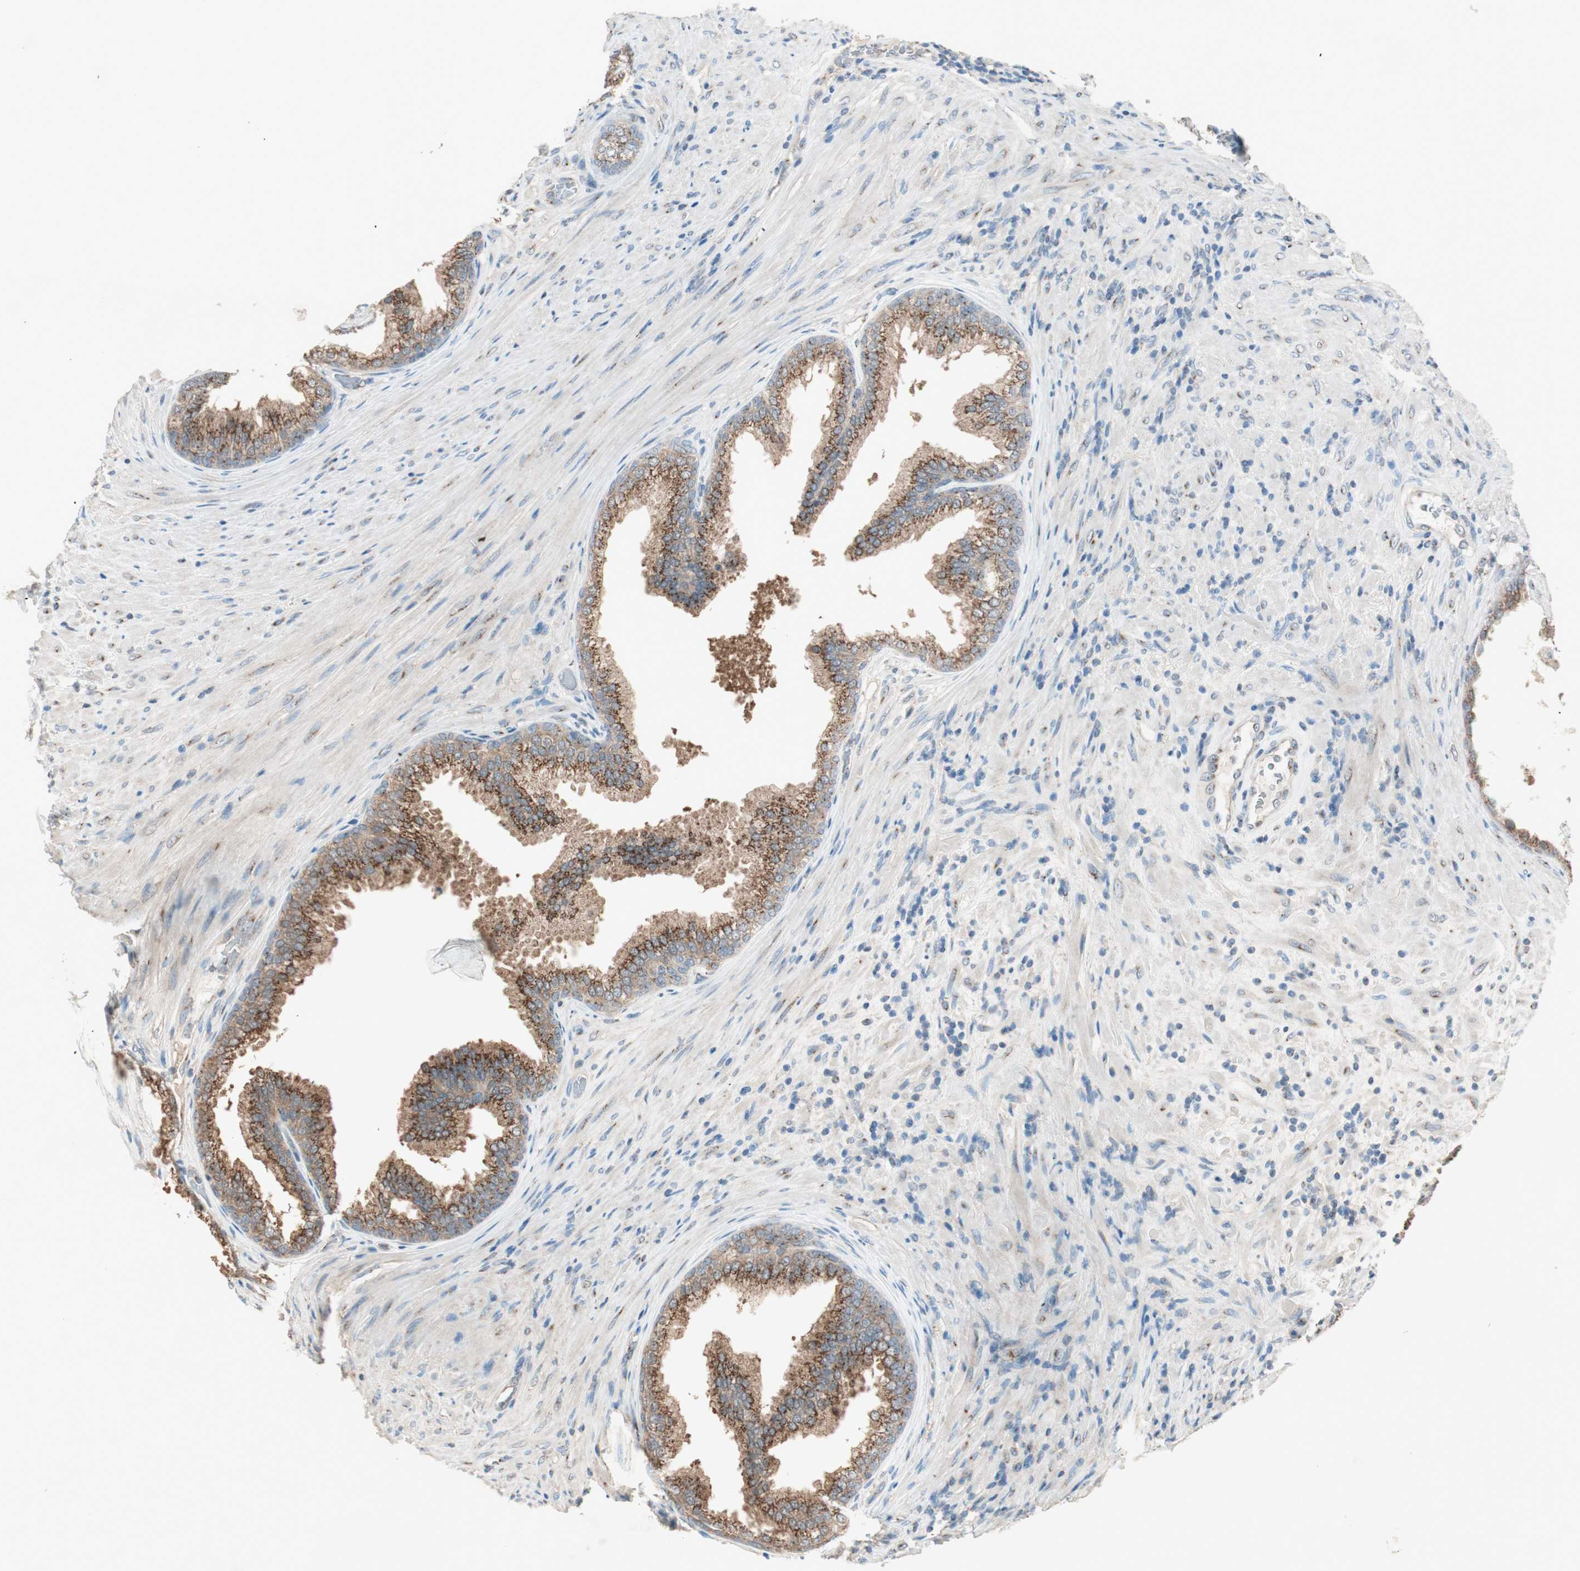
{"staining": {"intensity": "moderate", "quantity": ">75%", "location": "cytoplasmic/membranous"}, "tissue": "prostate", "cell_type": "Glandular cells", "image_type": "normal", "snomed": [{"axis": "morphology", "description": "Normal tissue, NOS"}, {"axis": "topography", "description": "Prostate"}], "caption": "Immunohistochemistry (IHC) staining of normal prostate, which demonstrates medium levels of moderate cytoplasmic/membranous staining in about >75% of glandular cells indicating moderate cytoplasmic/membranous protein staining. The staining was performed using DAB (brown) for protein detection and nuclei were counterstained in hematoxylin (blue).", "gene": "SEC16A", "patient": {"sex": "male", "age": 76}}